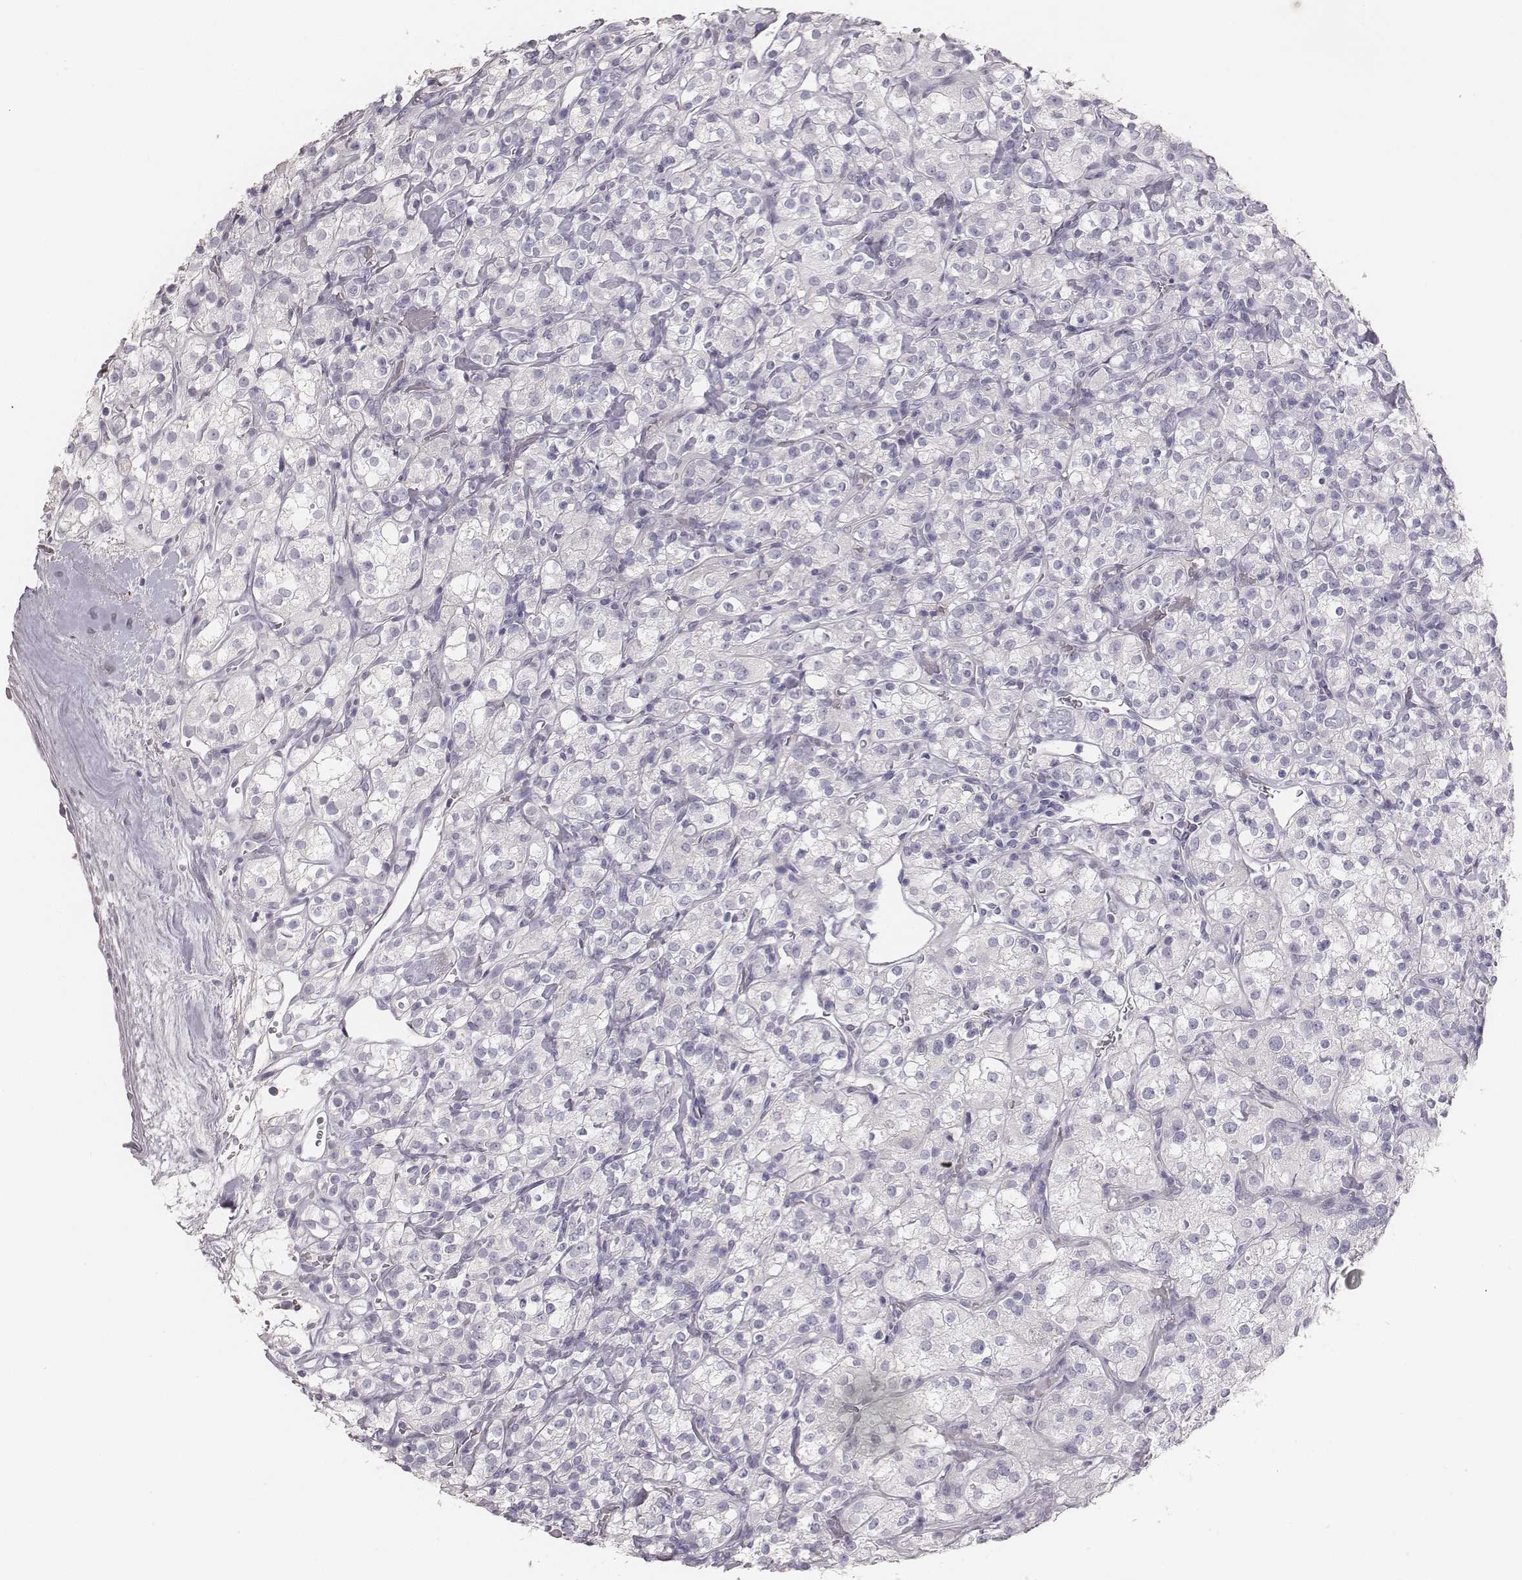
{"staining": {"intensity": "negative", "quantity": "none", "location": "none"}, "tissue": "renal cancer", "cell_type": "Tumor cells", "image_type": "cancer", "snomed": [{"axis": "morphology", "description": "Adenocarcinoma, NOS"}, {"axis": "topography", "description": "Kidney"}], "caption": "Immunohistochemical staining of human renal adenocarcinoma displays no significant staining in tumor cells. (DAB (3,3'-diaminobenzidine) IHC, high magnification).", "gene": "MYH6", "patient": {"sex": "male", "age": 77}}